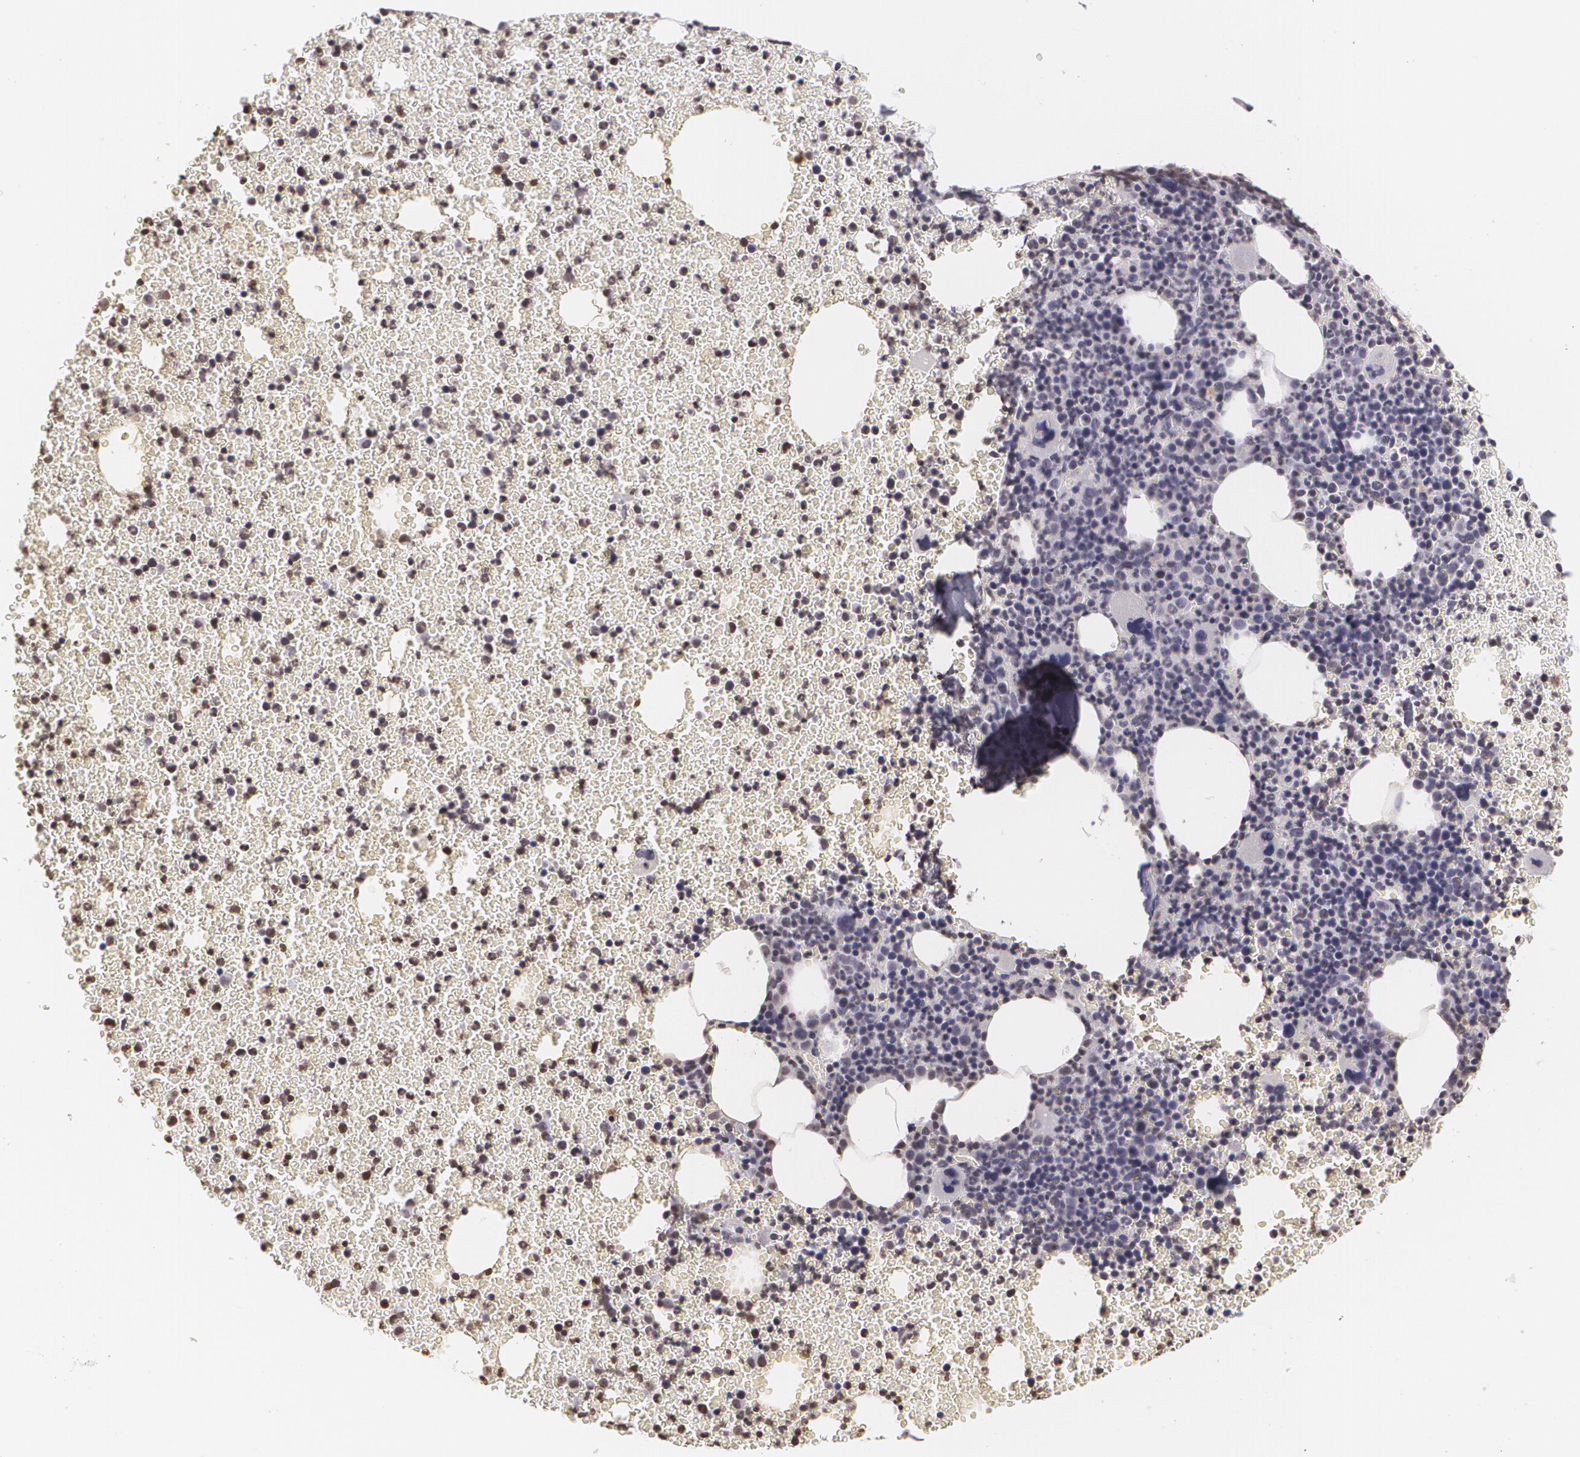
{"staining": {"intensity": "negative", "quantity": "none", "location": "none"}, "tissue": "bone marrow", "cell_type": "Hematopoietic cells", "image_type": "normal", "snomed": [{"axis": "morphology", "description": "Normal tissue, NOS"}, {"axis": "topography", "description": "Bone marrow"}], "caption": "DAB (3,3'-diaminobenzidine) immunohistochemical staining of benign bone marrow exhibits no significant expression in hematopoietic cells. (Stains: DAB (3,3'-diaminobenzidine) immunohistochemistry (IHC) with hematoxylin counter stain, Microscopy: brightfield microscopy at high magnification).", "gene": "MUC1", "patient": {"sex": "female", "age": 41}}